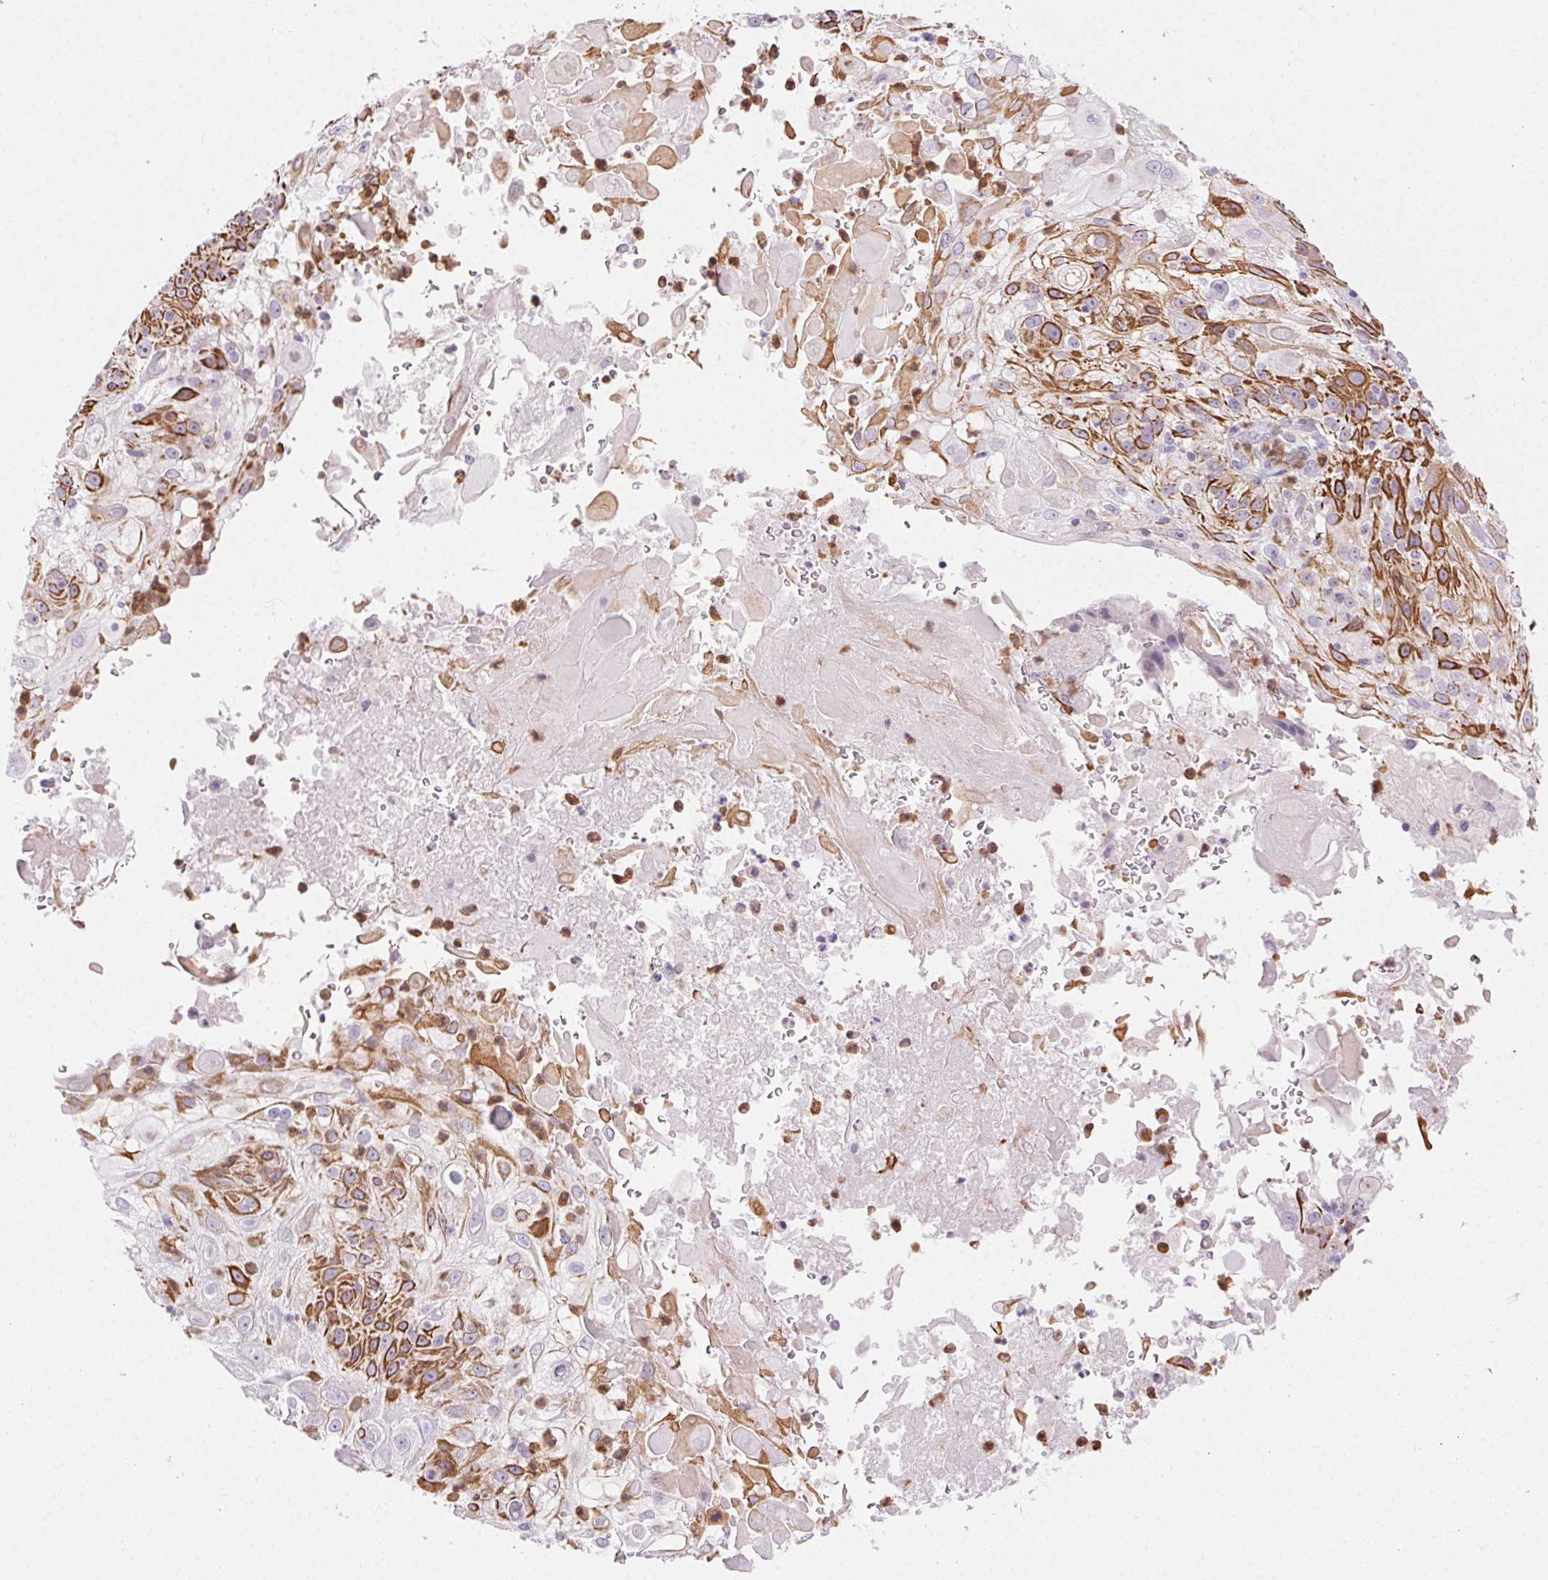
{"staining": {"intensity": "strong", "quantity": "25%-75%", "location": "cytoplasmic/membranous"}, "tissue": "skin cancer", "cell_type": "Tumor cells", "image_type": "cancer", "snomed": [{"axis": "morphology", "description": "Normal tissue, NOS"}, {"axis": "morphology", "description": "Squamous cell carcinoma, NOS"}, {"axis": "topography", "description": "Skin"}], "caption": "Skin cancer tissue displays strong cytoplasmic/membranous expression in approximately 25%-75% of tumor cells", "gene": "TMEM45A", "patient": {"sex": "female", "age": 83}}